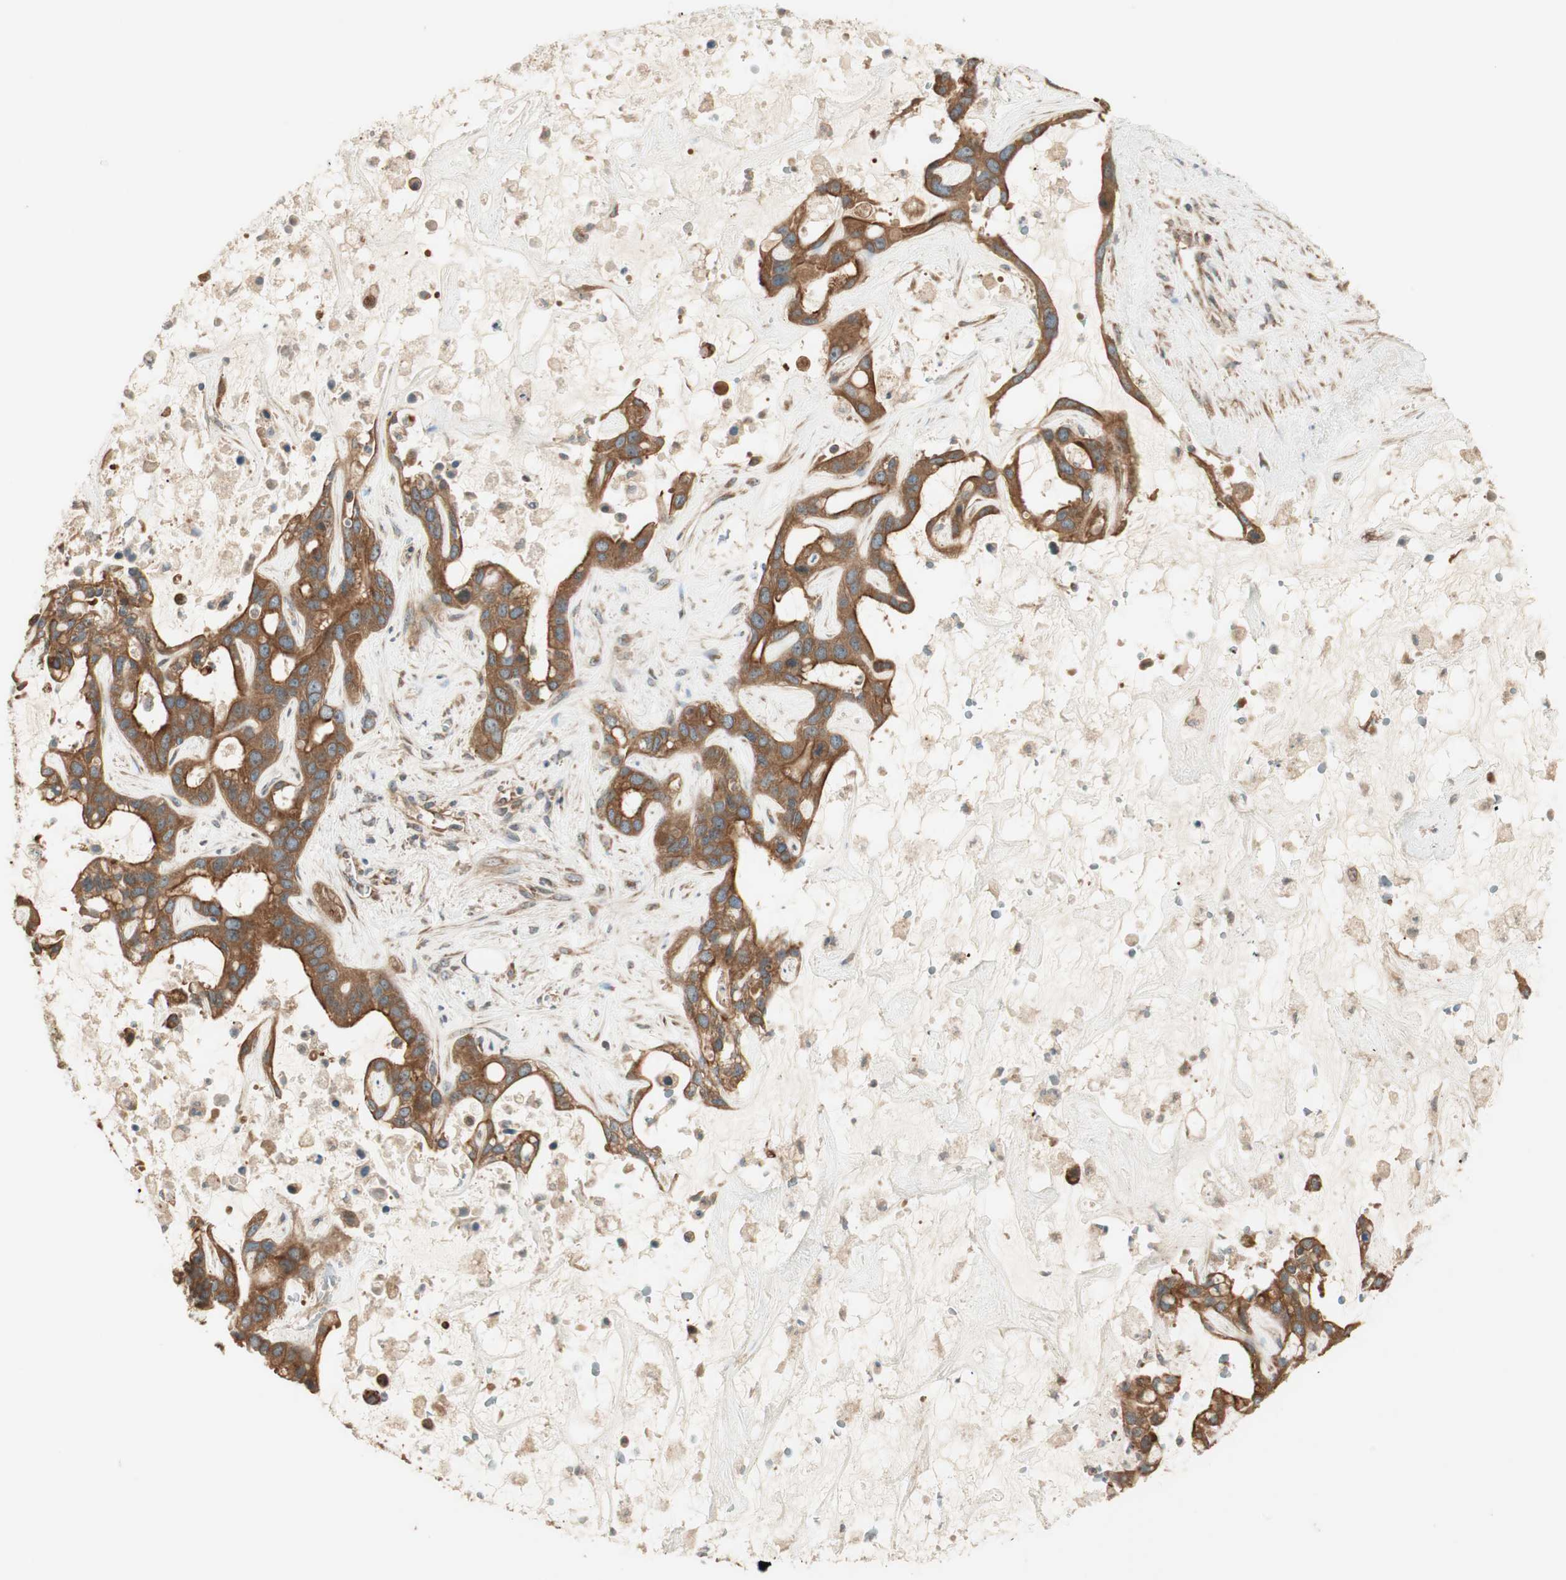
{"staining": {"intensity": "strong", "quantity": ">75%", "location": "cytoplasmic/membranous"}, "tissue": "liver cancer", "cell_type": "Tumor cells", "image_type": "cancer", "snomed": [{"axis": "morphology", "description": "Cholangiocarcinoma"}, {"axis": "topography", "description": "Liver"}], "caption": "An immunohistochemistry (IHC) histopathology image of neoplastic tissue is shown. Protein staining in brown shows strong cytoplasmic/membranous positivity in cholangiocarcinoma (liver) within tumor cells.", "gene": "CTTNBP2NL", "patient": {"sex": "female", "age": 65}}